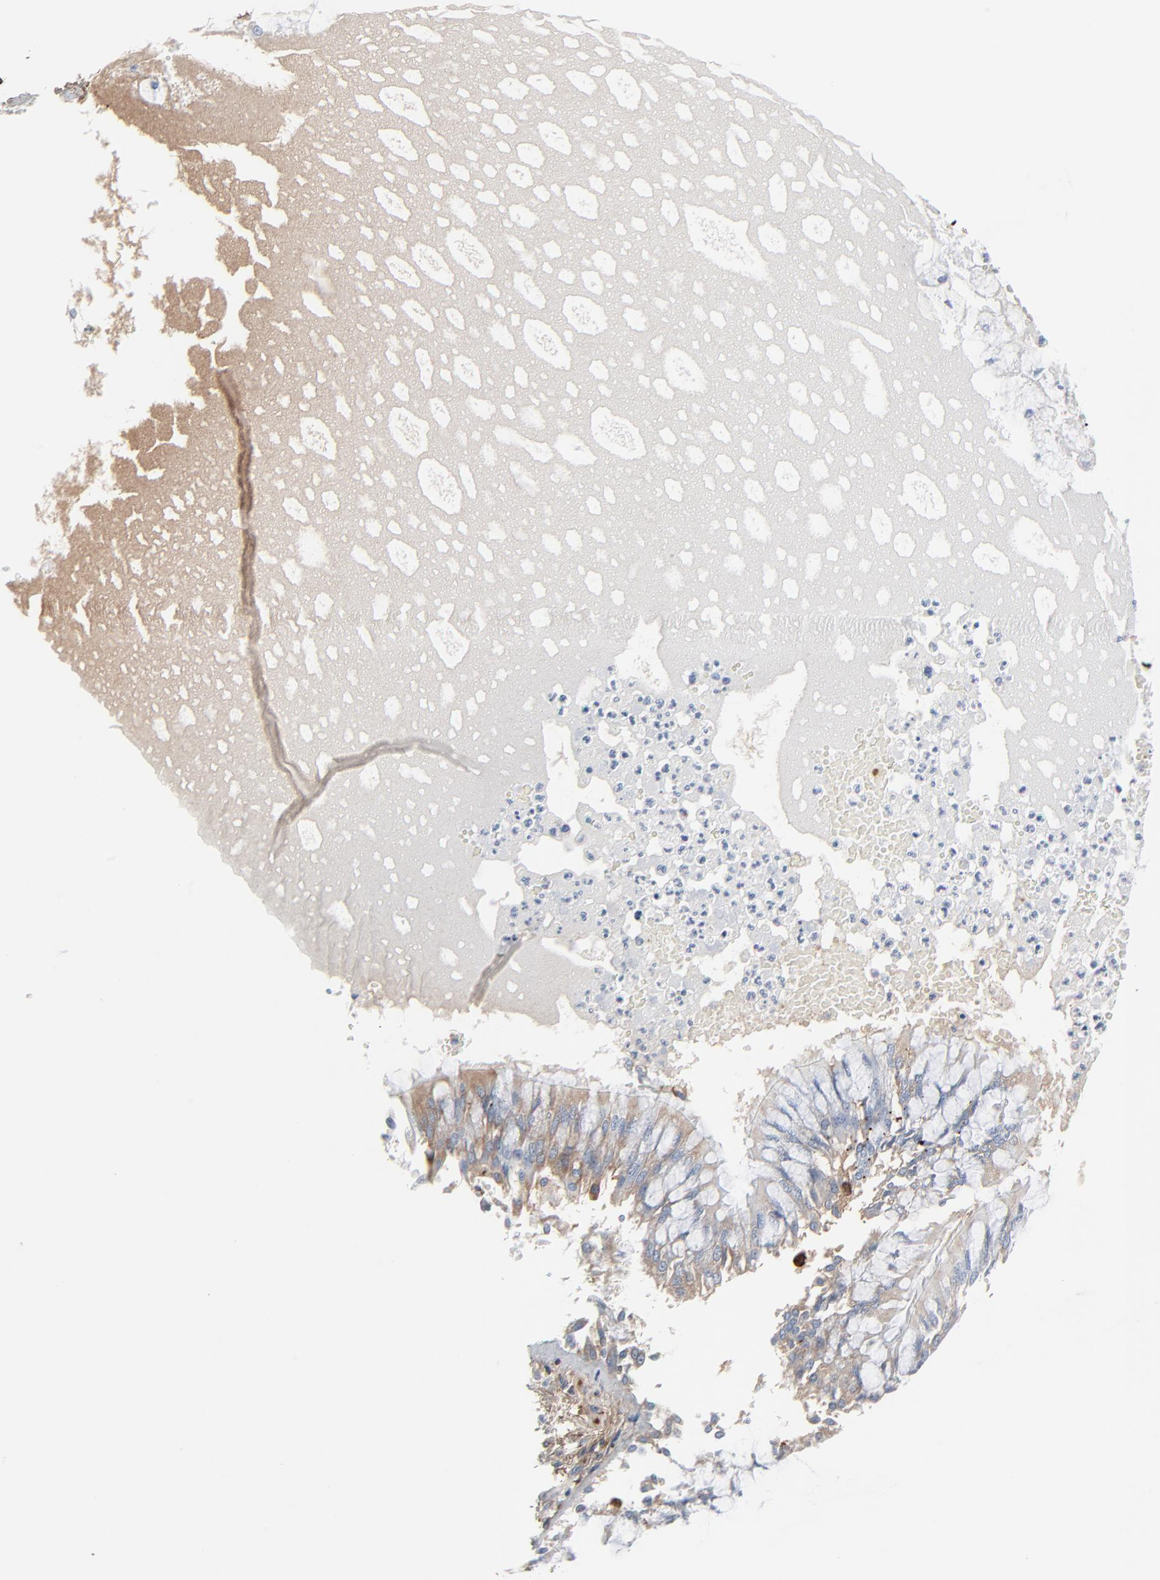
{"staining": {"intensity": "negative", "quantity": "none", "location": "none"}, "tissue": "bronchus", "cell_type": "Respiratory epithelial cells", "image_type": "normal", "snomed": [{"axis": "morphology", "description": "Normal tissue, NOS"}, {"axis": "topography", "description": "Cartilage tissue"}, {"axis": "topography", "description": "Bronchus"}, {"axis": "topography", "description": "Lung"}], "caption": "High magnification brightfield microscopy of unremarkable bronchus stained with DAB (3,3'-diaminobenzidine) (brown) and counterstained with hematoxylin (blue): respiratory epithelial cells show no significant expression.", "gene": "BGN", "patient": {"sex": "female", "age": 49}}